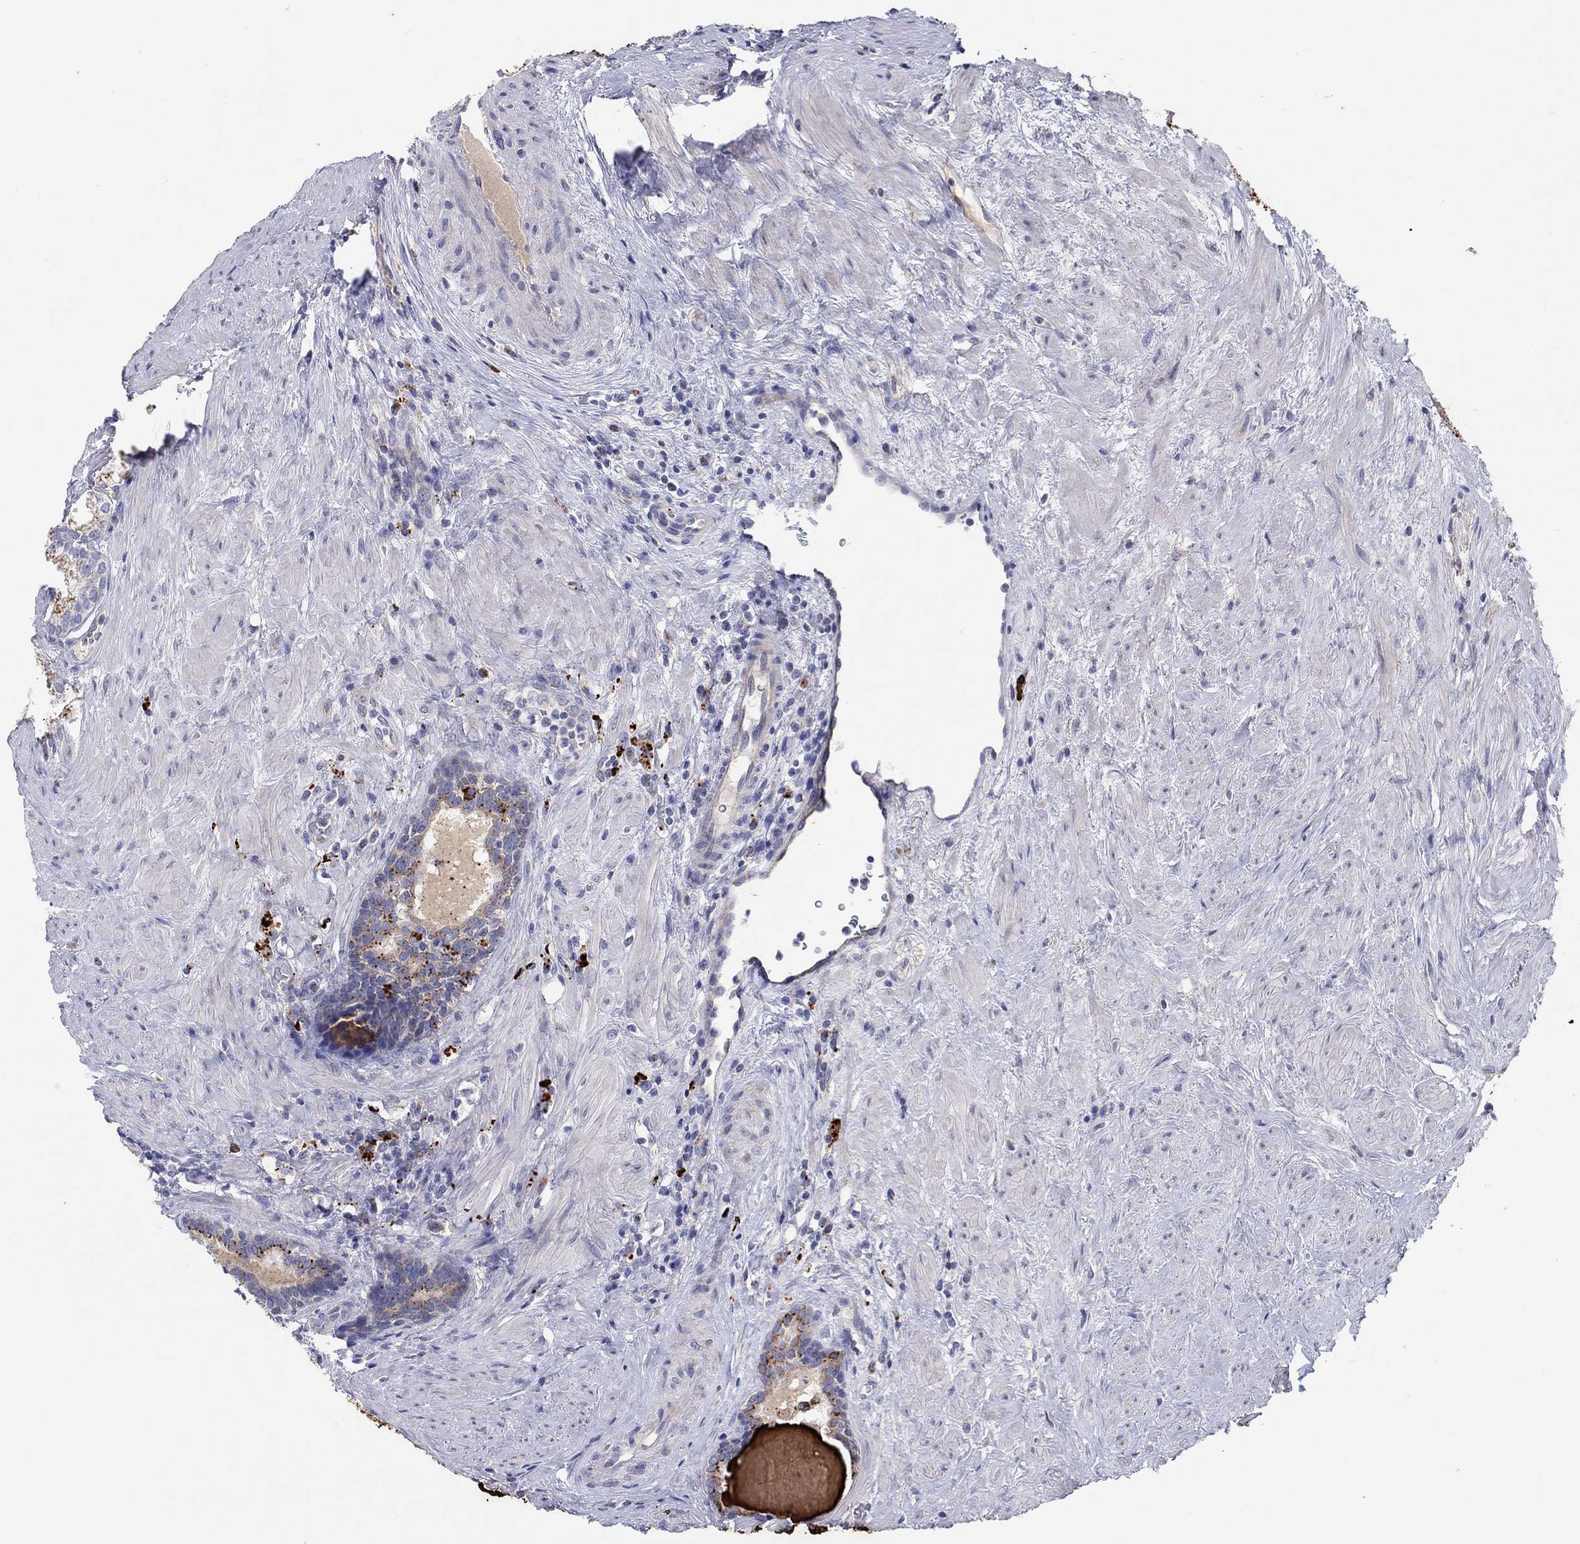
{"staining": {"intensity": "moderate", "quantity": ">75%", "location": "cytoplasmic/membranous"}, "tissue": "prostate cancer", "cell_type": "Tumor cells", "image_type": "cancer", "snomed": [{"axis": "morphology", "description": "Adenocarcinoma, NOS"}, {"axis": "morphology", "description": "Adenocarcinoma, High grade"}, {"axis": "topography", "description": "Prostate"}], "caption": "Moderate cytoplasmic/membranous positivity for a protein is appreciated in approximately >75% of tumor cells of prostate cancer using IHC.", "gene": "BCO2", "patient": {"sex": "male", "age": 64}}